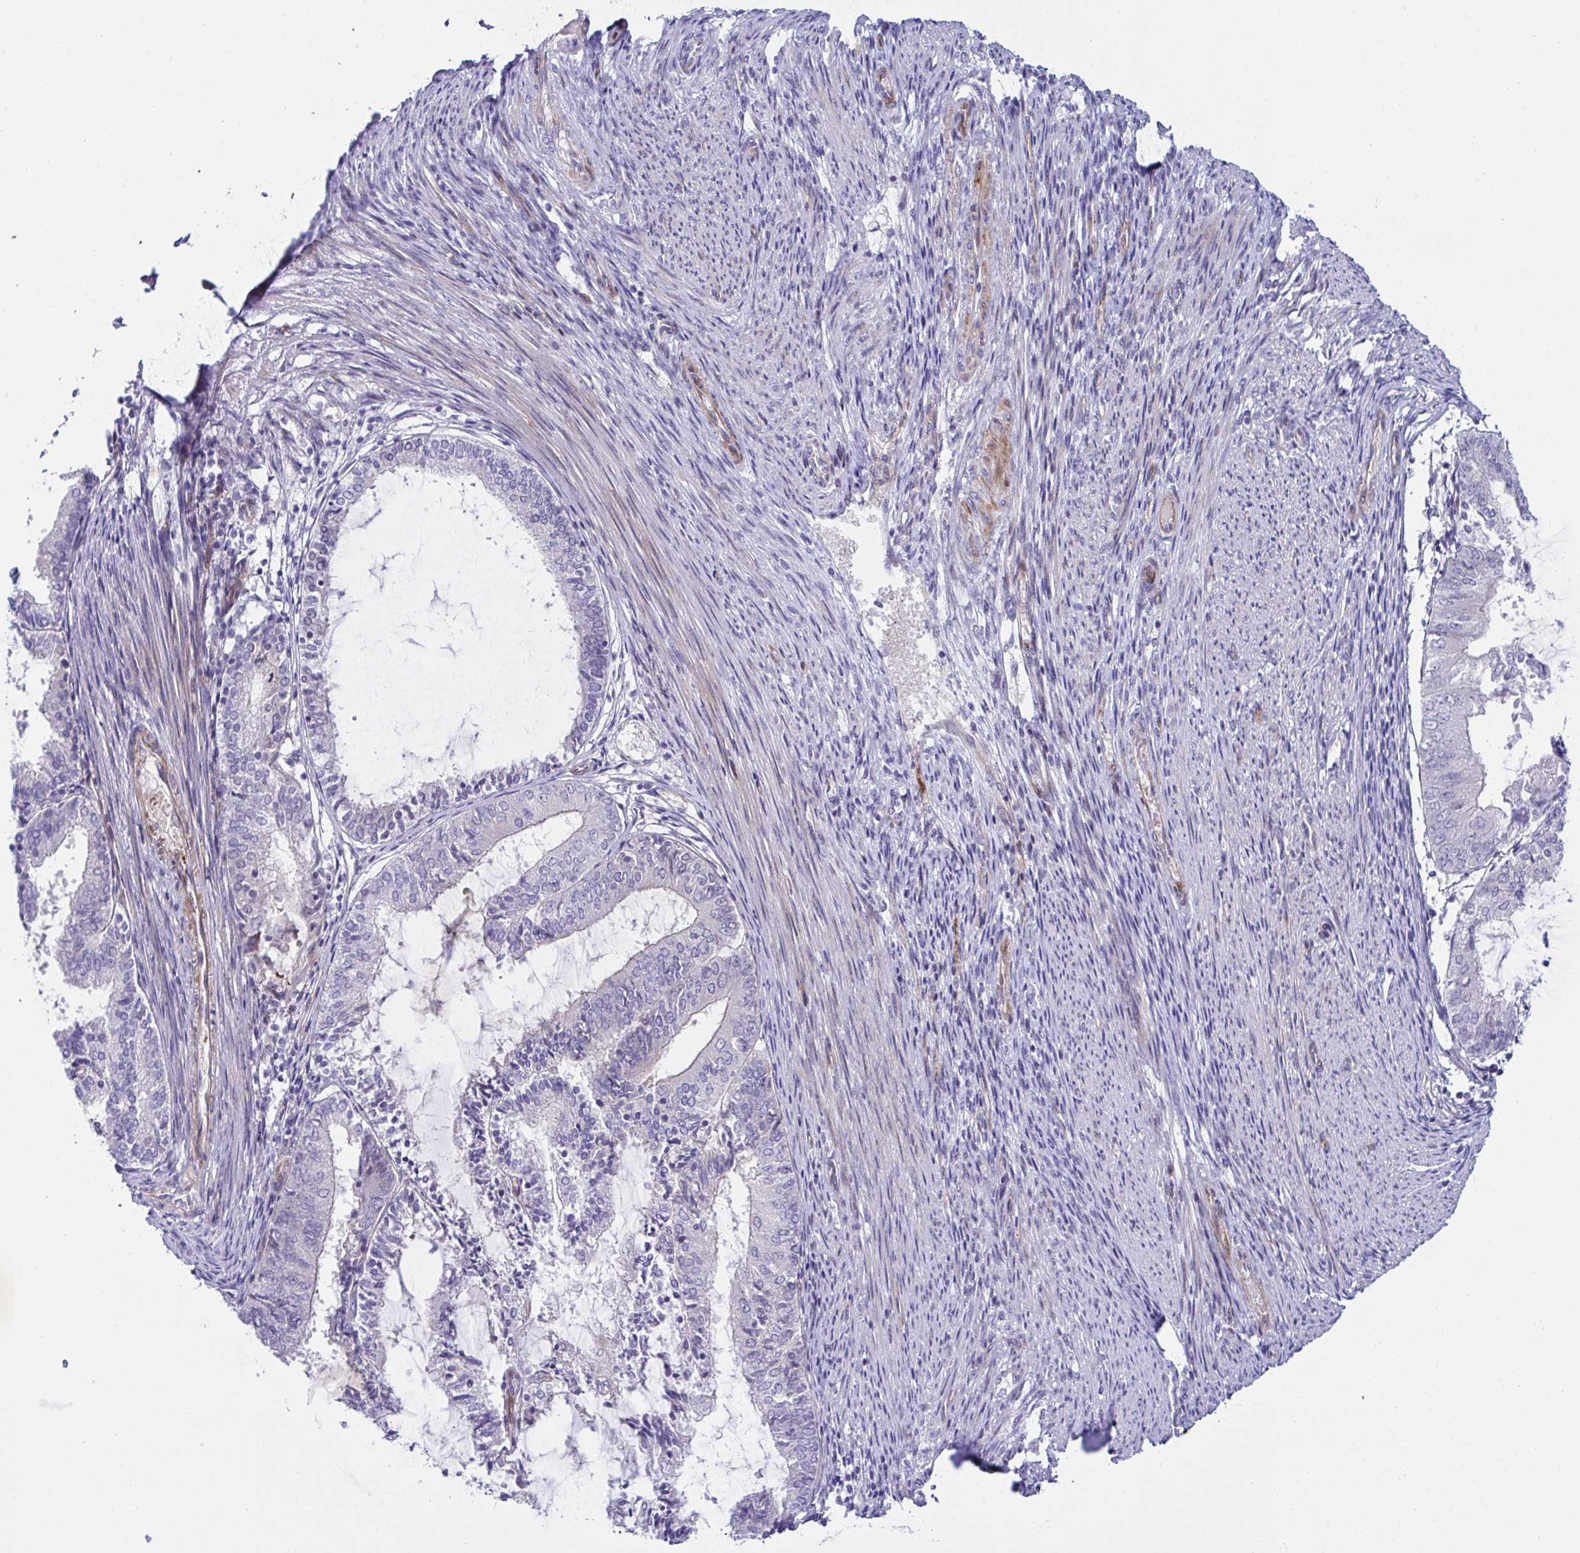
{"staining": {"intensity": "moderate", "quantity": "<25%", "location": "cytoplasmic/membranous"}, "tissue": "endometrial cancer", "cell_type": "Tumor cells", "image_type": "cancer", "snomed": [{"axis": "morphology", "description": "Adenocarcinoma, NOS"}, {"axis": "topography", "description": "Endometrium"}], "caption": "High-power microscopy captured an immunohistochemistry image of adenocarcinoma (endometrial), revealing moderate cytoplasmic/membranous staining in approximately <25% of tumor cells. The staining was performed using DAB, with brown indicating positive protein expression. Nuclei are stained blue with hematoxylin.", "gene": "ZNF713", "patient": {"sex": "female", "age": 81}}